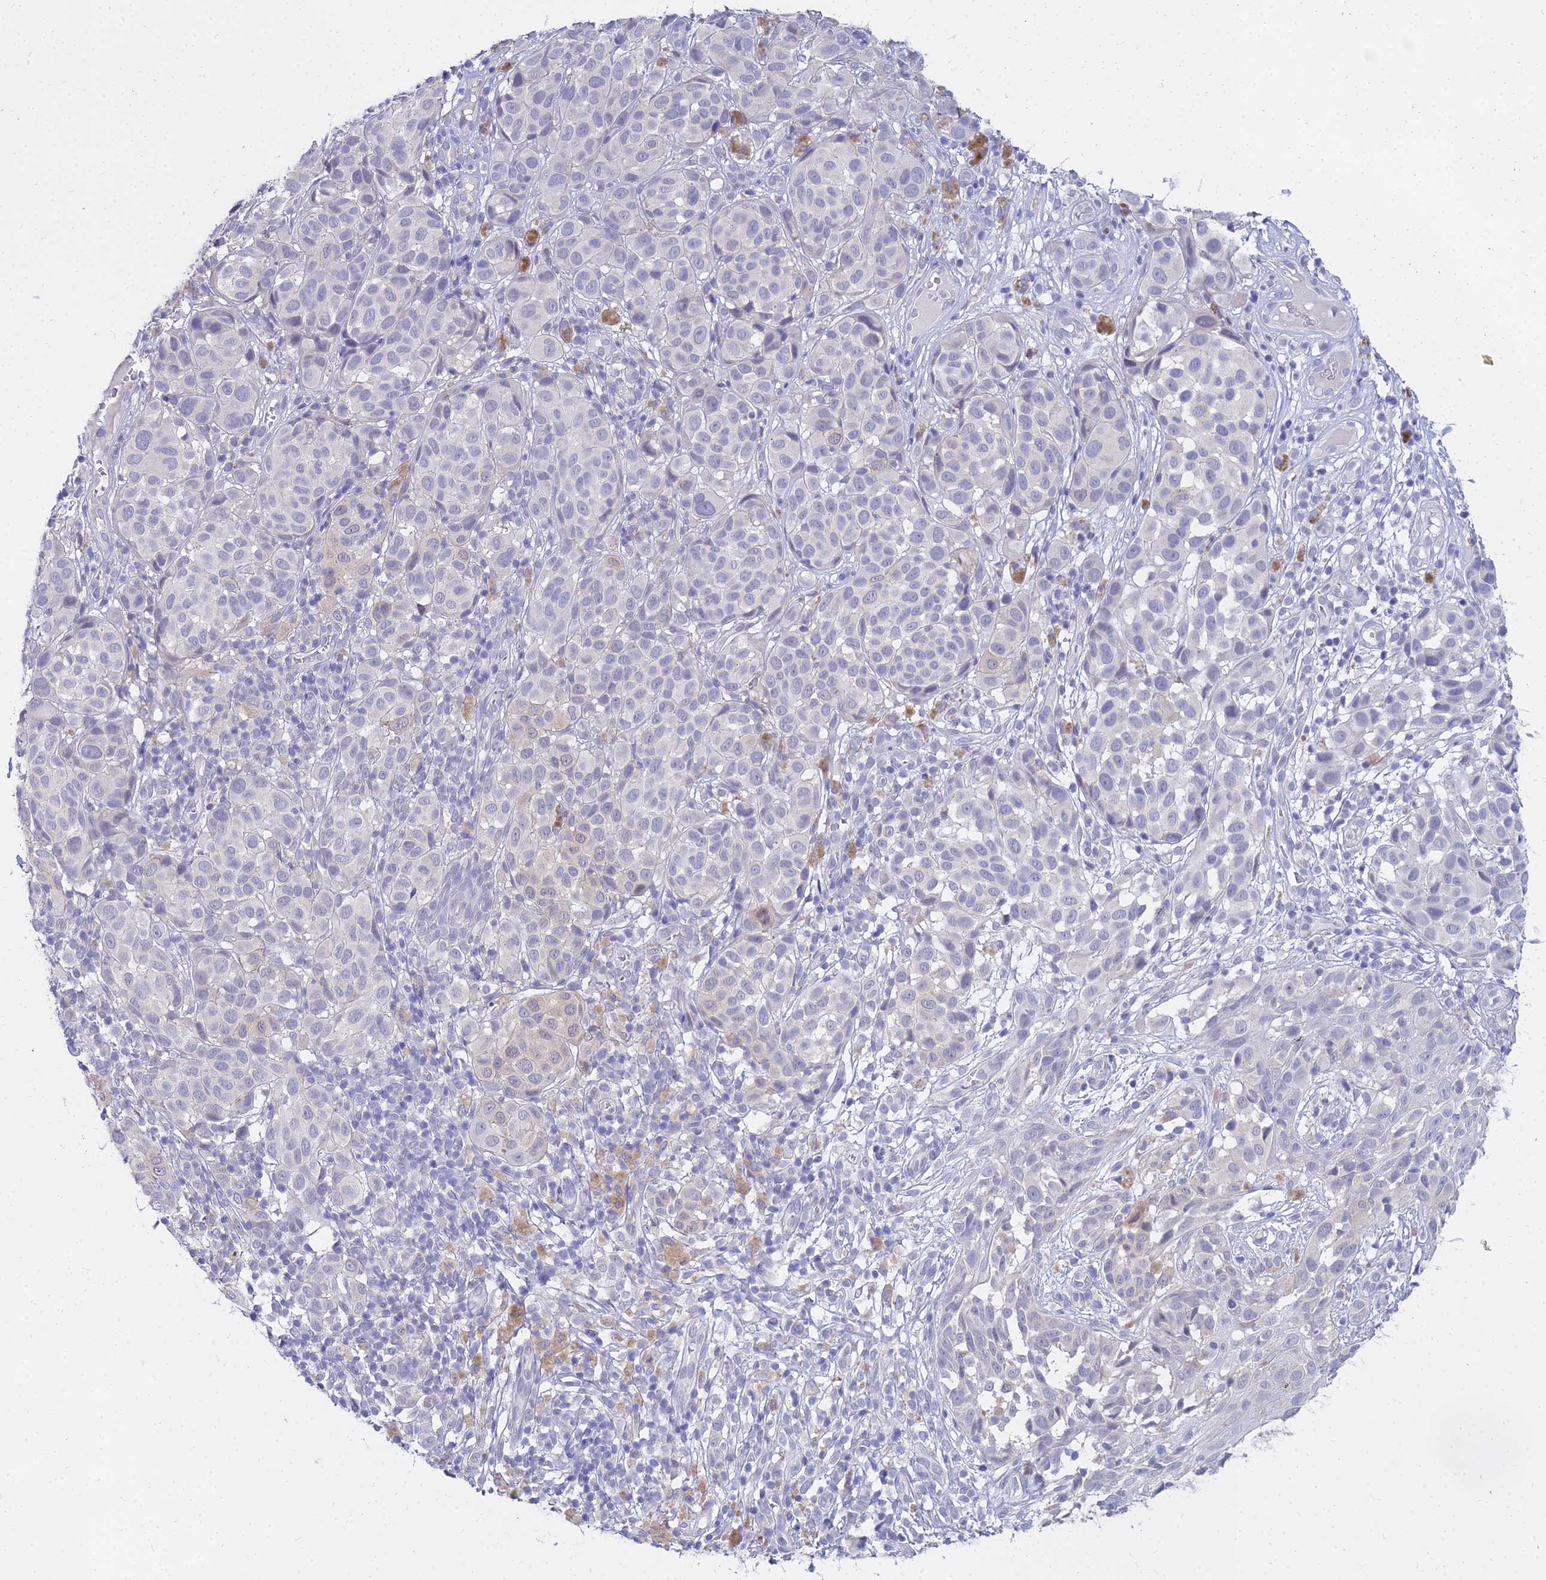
{"staining": {"intensity": "negative", "quantity": "none", "location": "none"}, "tissue": "melanoma", "cell_type": "Tumor cells", "image_type": "cancer", "snomed": [{"axis": "morphology", "description": "Malignant melanoma, NOS"}, {"axis": "topography", "description": "Skin"}], "caption": "An immunohistochemistry (IHC) micrograph of malignant melanoma is shown. There is no staining in tumor cells of malignant melanoma.", "gene": "NPY", "patient": {"sex": "male", "age": 38}}